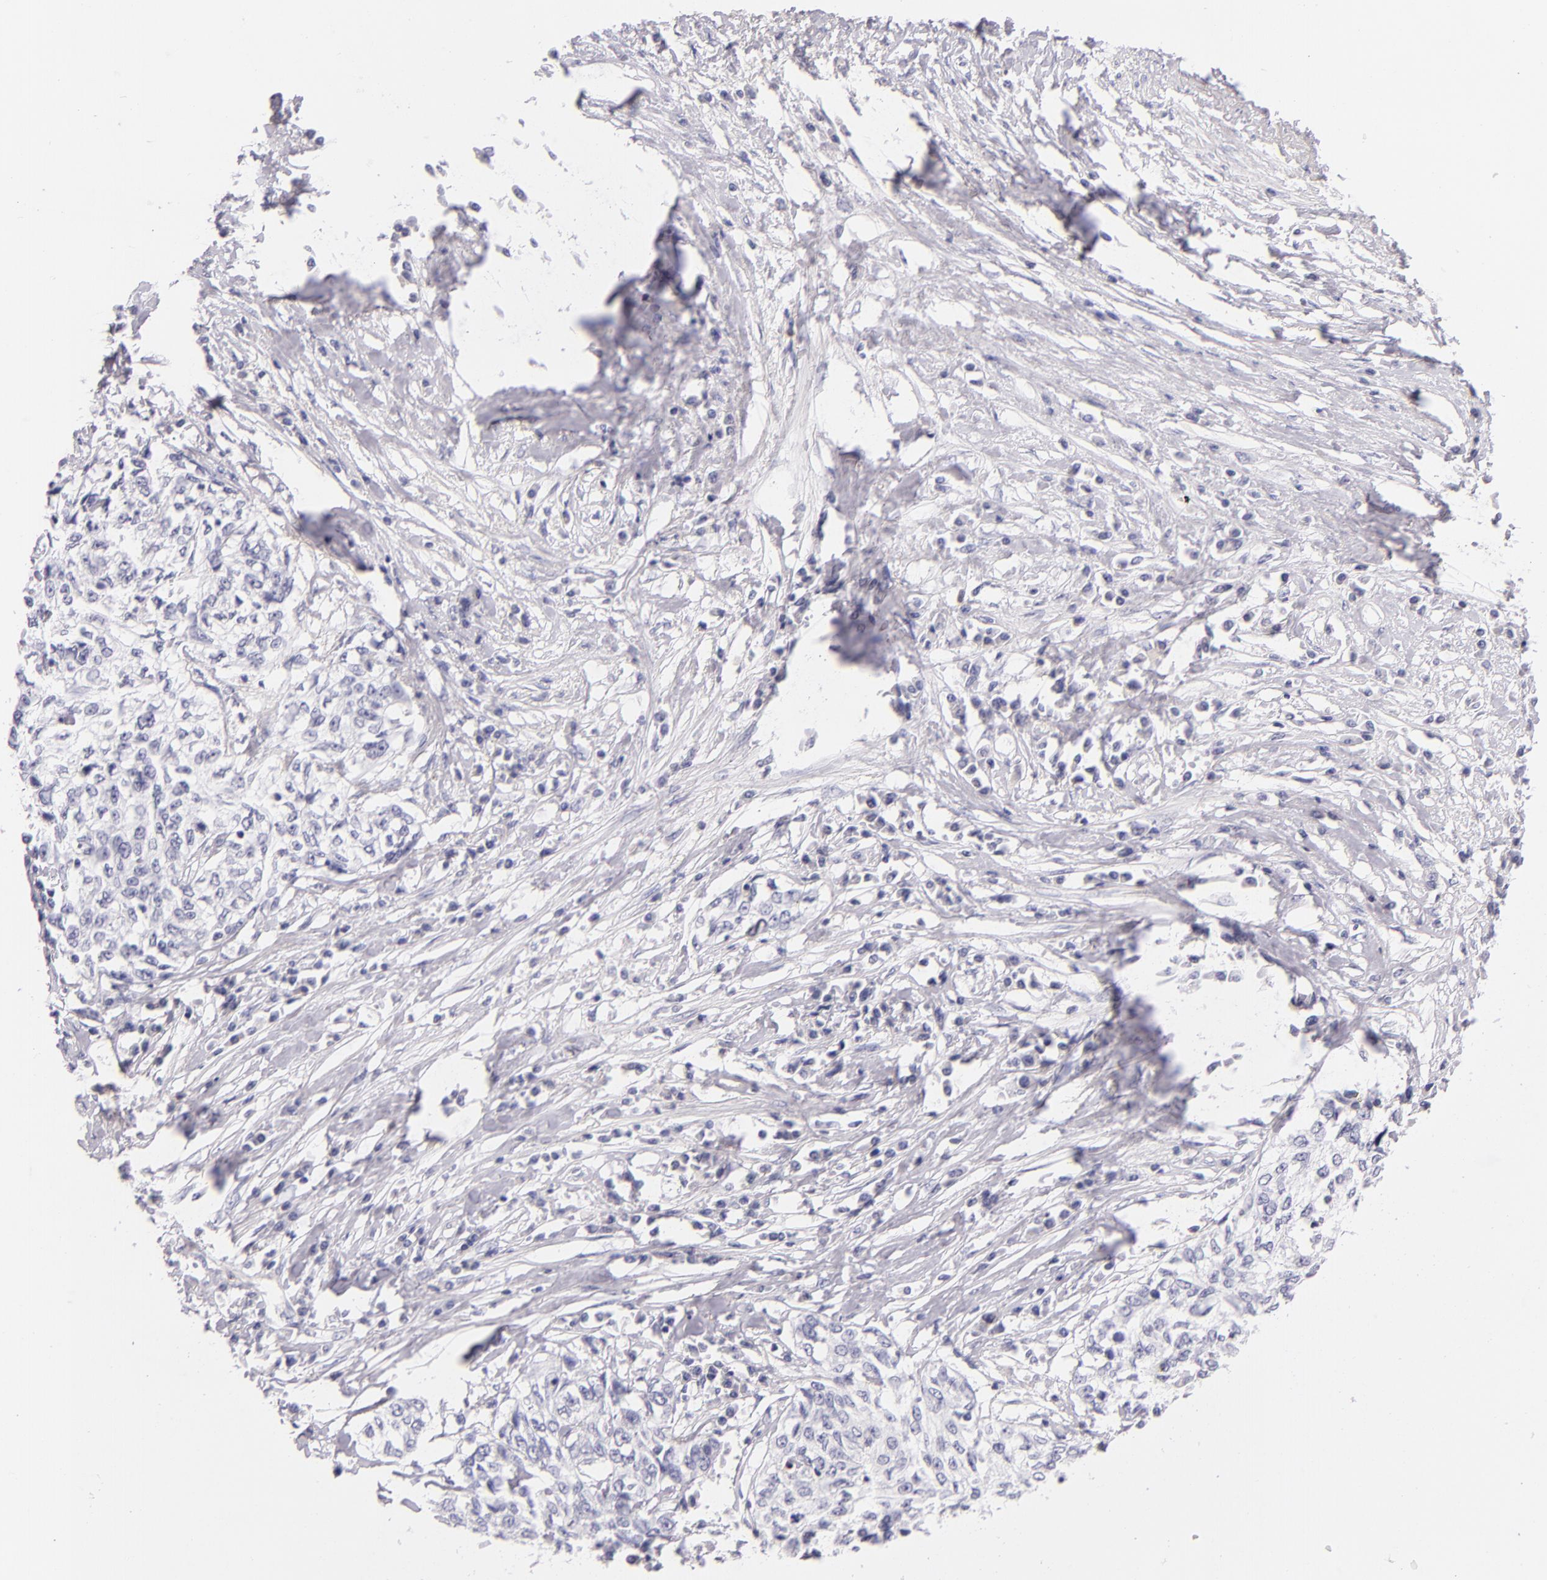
{"staining": {"intensity": "negative", "quantity": "none", "location": "none"}, "tissue": "cervical cancer", "cell_type": "Tumor cells", "image_type": "cancer", "snomed": [{"axis": "morphology", "description": "Squamous cell carcinoma, NOS"}, {"axis": "topography", "description": "Cervix"}], "caption": "The histopathology image demonstrates no significant staining in tumor cells of cervical squamous cell carcinoma.", "gene": "CD48", "patient": {"sex": "female", "age": 57}}